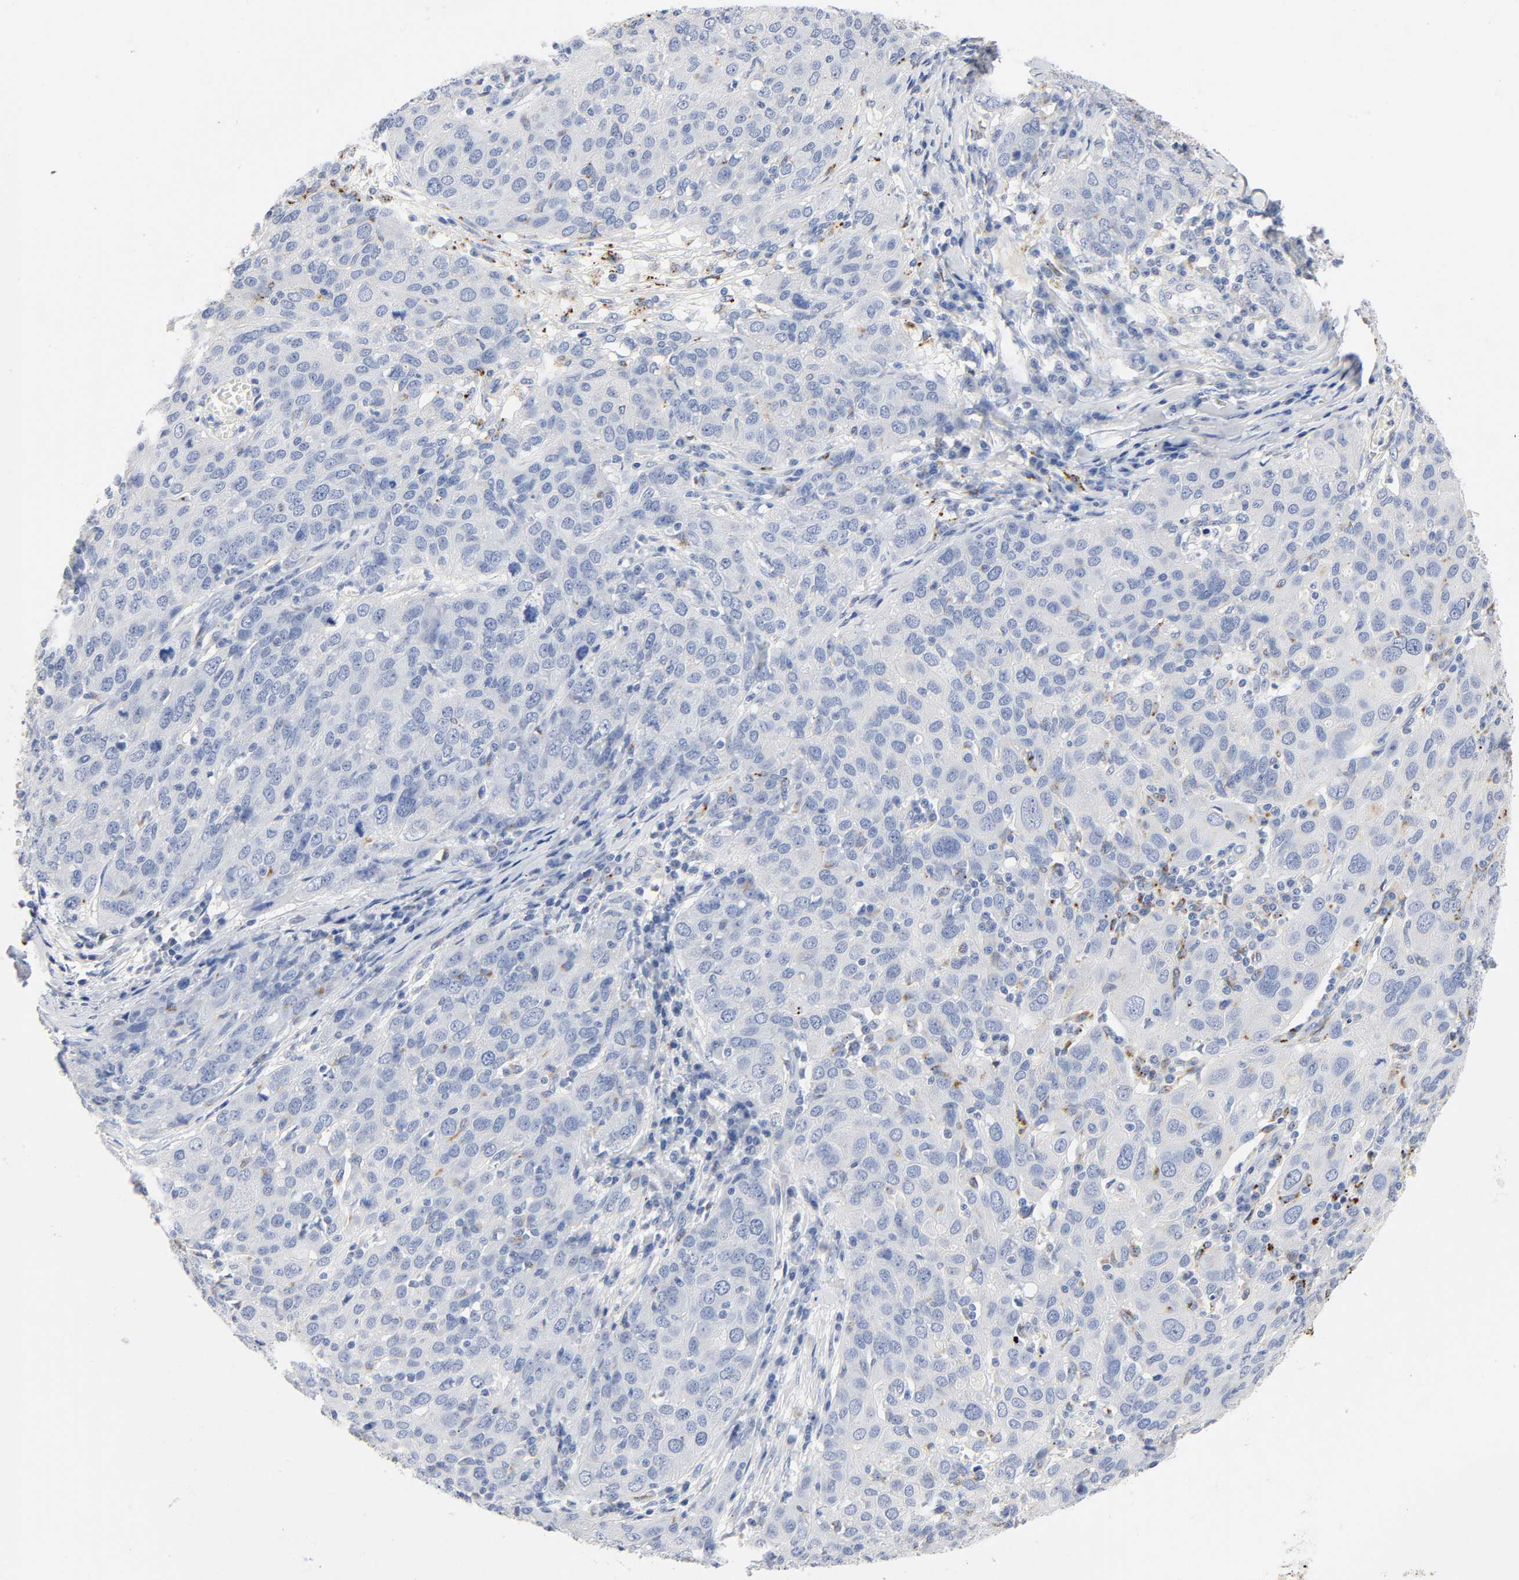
{"staining": {"intensity": "negative", "quantity": "none", "location": "none"}, "tissue": "ovarian cancer", "cell_type": "Tumor cells", "image_type": "cancer", "snomed": [{"axis": "morphology", "description": "Carcinoma, endometroid"}, {"axis": "topography", "description": "Ovary"}], "caption": "Immunohistochemistry (IHC) micrograph of neoplastic tissue: endometroid carcinoma (ovarian) stained with DAB (3,3'-diaminobenzidine) shows no significant protein positivity in tumor cells.", "gene": "PLP1", "patient": {"sex": "female", "age": 50}}